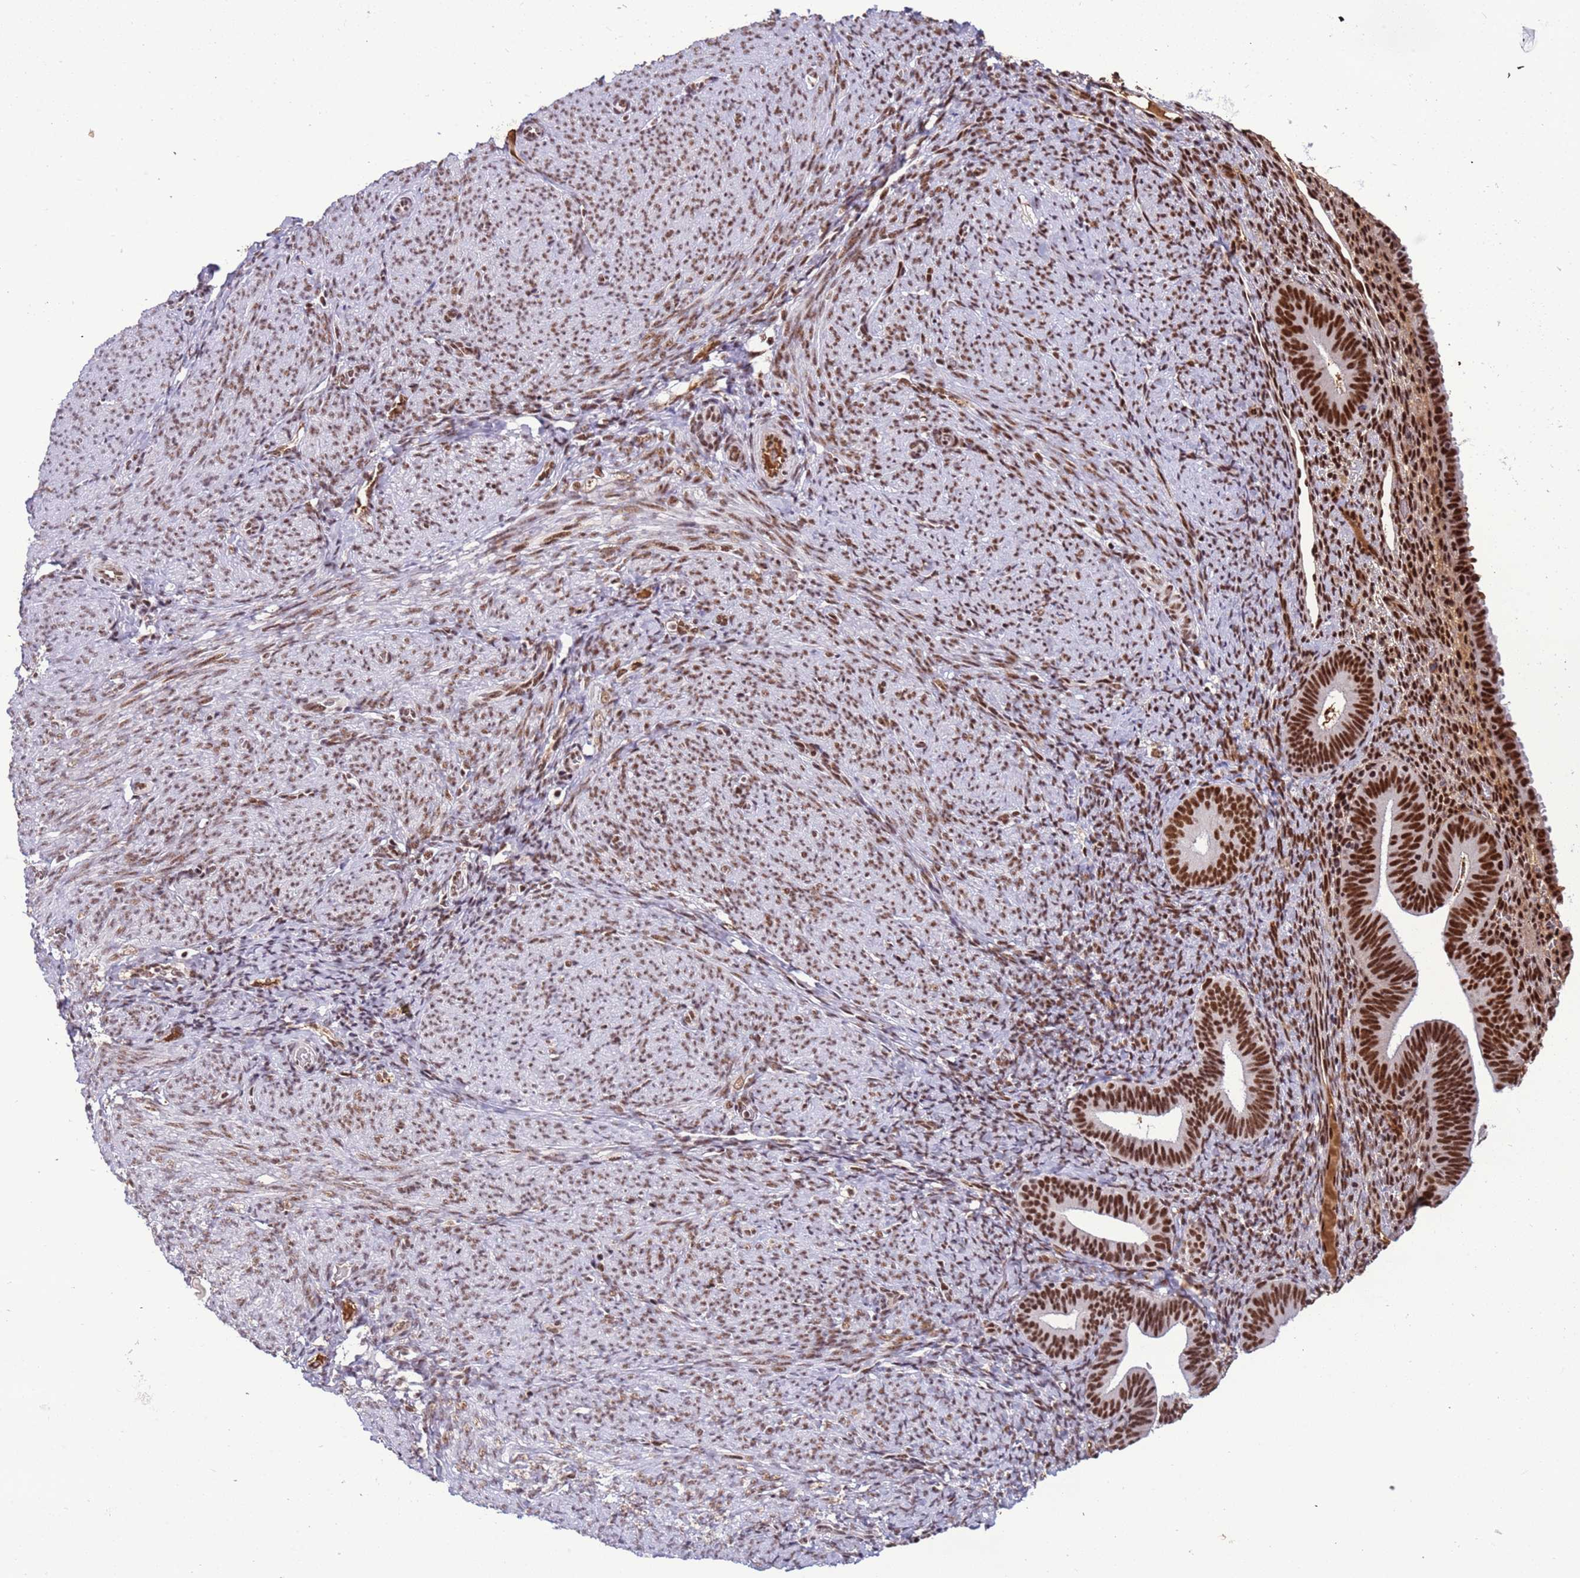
{"staining": {"intensity": "strong", "quantity": "<25%", "location": "nuclear"}, "tissue": "endometrium", "cell_type": "Cells in endometrial stroma", "image_type": "normal", "snomed": [{"axis": "morphology", "description": "Normal tissue, NOS"}, {"axis": "topography", "description": "Endometrium"}], "caption": "DAB (3,3'-diaminobenzidine) immunohistochemical staining of normal human endometrium exhibits strong nuclear protein expression in approximately <25% of cells in endometrial stroma.", "gene": "SRRT", "patient": {"sex": "female", "age": 65}}